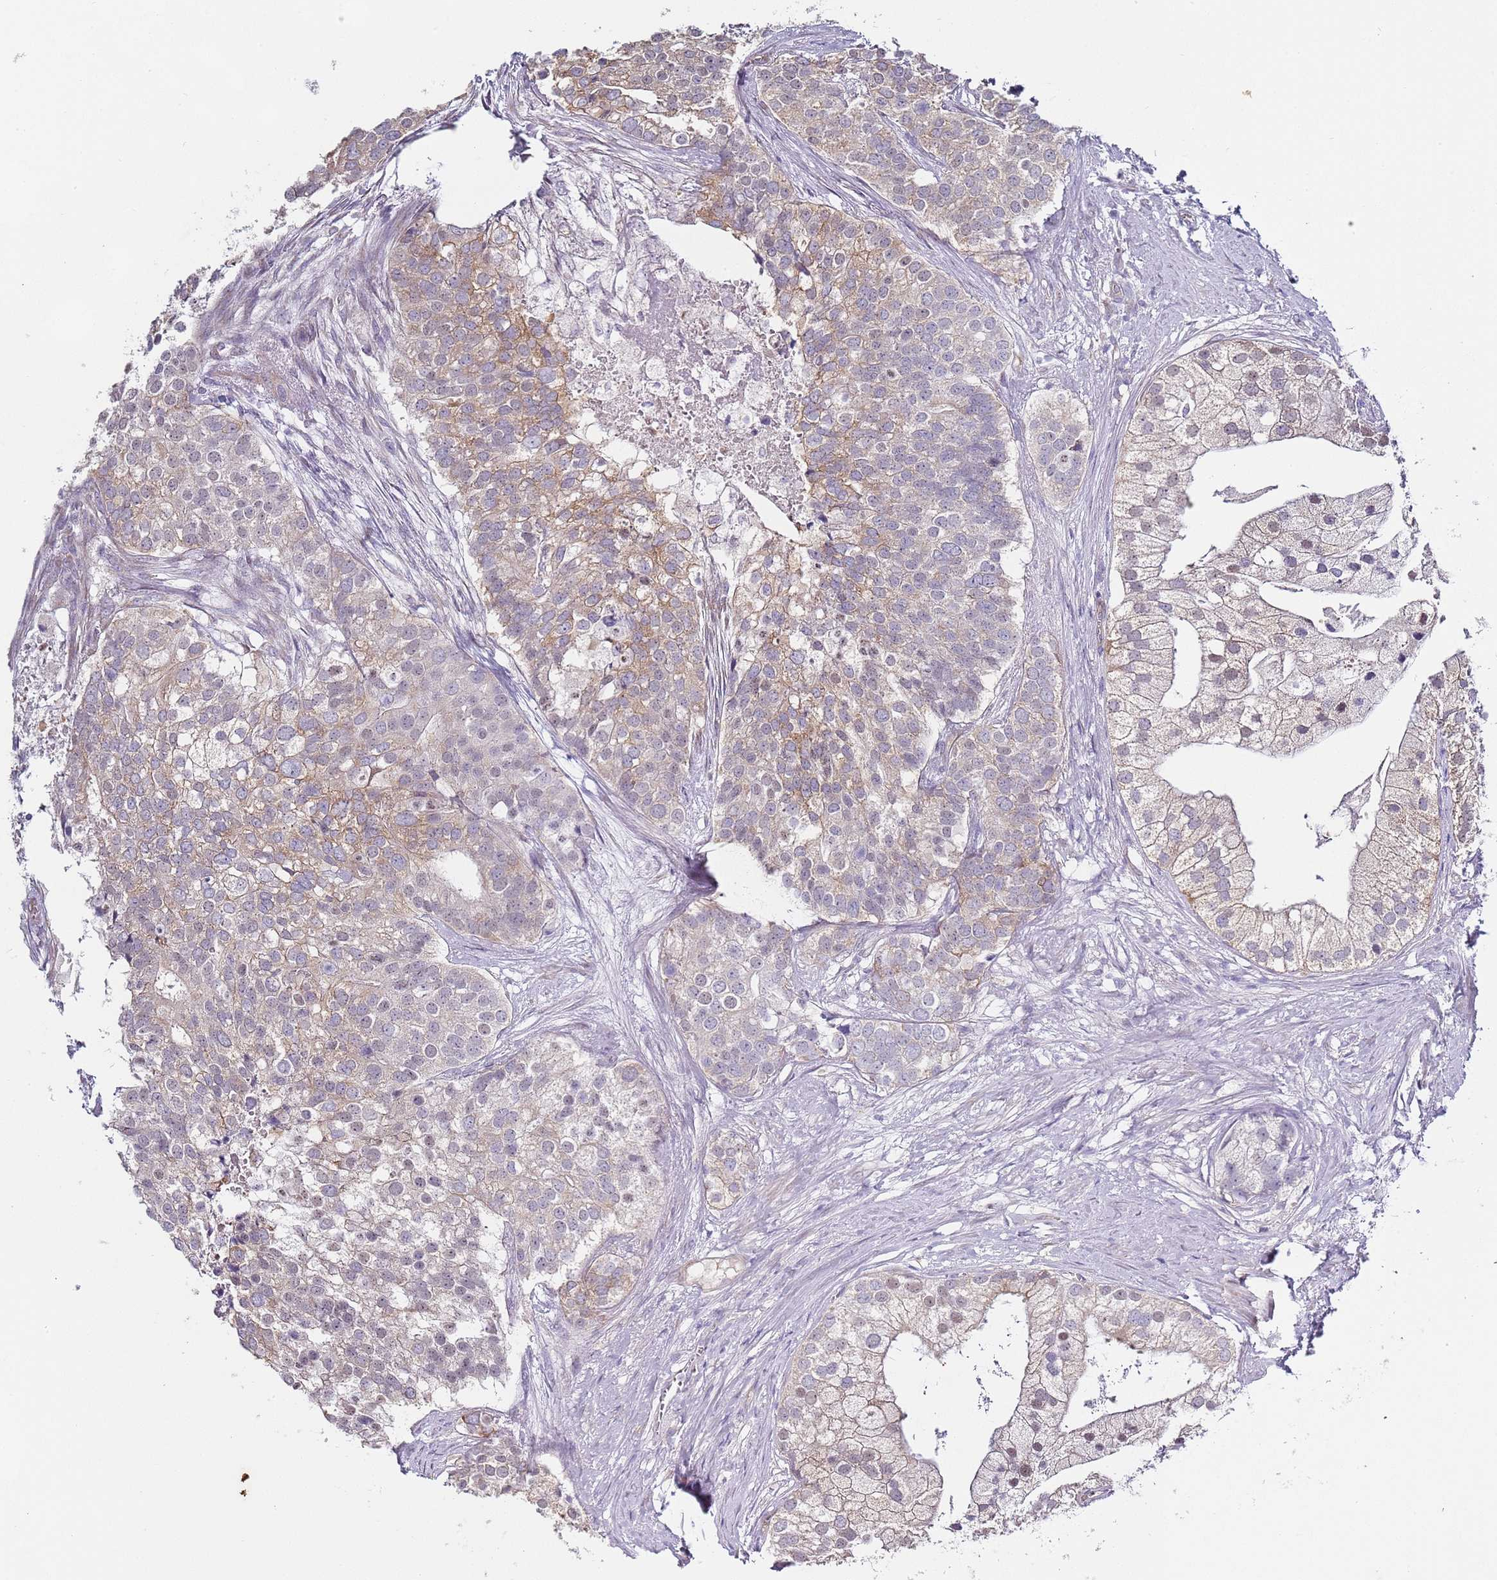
{"staining": {"intensity": "moderate", "quantity": "<25%", "location": "cytoplasmic/membranous"}, "tissue": "prostate cancer", "cell_type": "Tumor cells", "image_type": "cancer", "snomed": [{"axis": "morphology", "description": "Adenocarcinoma, High grade"}, {"axis": "topography", "description": "Prostate"}], "caption": "A histopathology image of human prostate cancer (adenocarcinoma (high-grade)) stained for a protein exhibits moderate cytoplasmic/membranous brown staining in tumor cells.", "gene": "TBC1D9", "patient": {"sex": "male", "age": 62}}